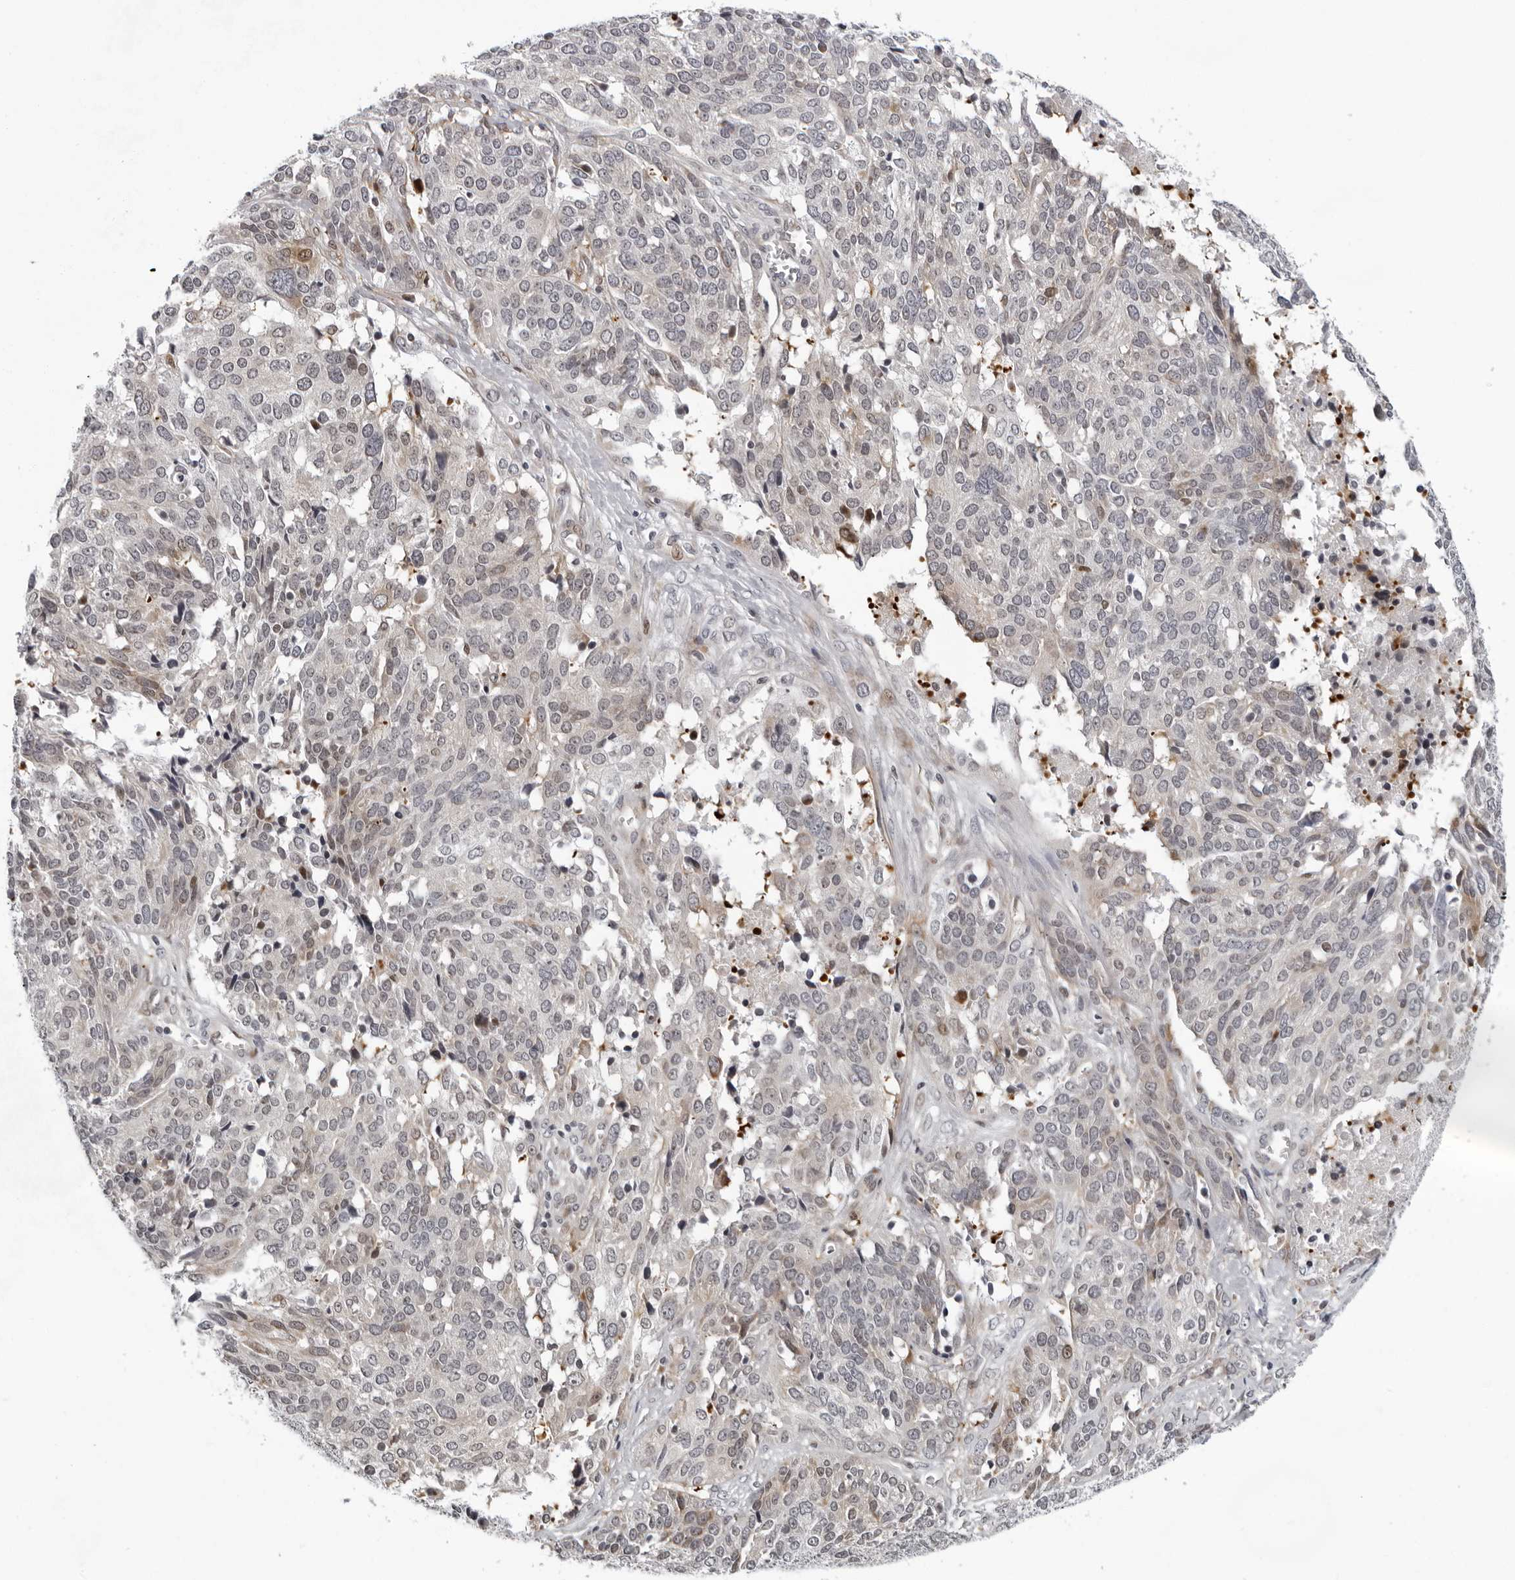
{"staining": {"intensity": "moderate", "quantity": "25%-75%", "location": "cytoplasmic/membranous"}, "tissue": "ovarian cancer", "cell_type": "Tumor cells", "image_type": "cancer", "snomed": [{"axis": "morphology", "description": "Cystadenocarcinoma, serous, NOS"}, {"axis": "topography", "description": "Ovary"}], "caption": "The photomicrograph displays immunohistochemical staining of ovarian cancer (serous cystadenocarcinoma). There is moderate cytoplasmic/membranous positivity is present in about 25%-75% of tumor cells.", "gene": "PIP4K2C", "patient": {"sex": "female", "age": 44}}